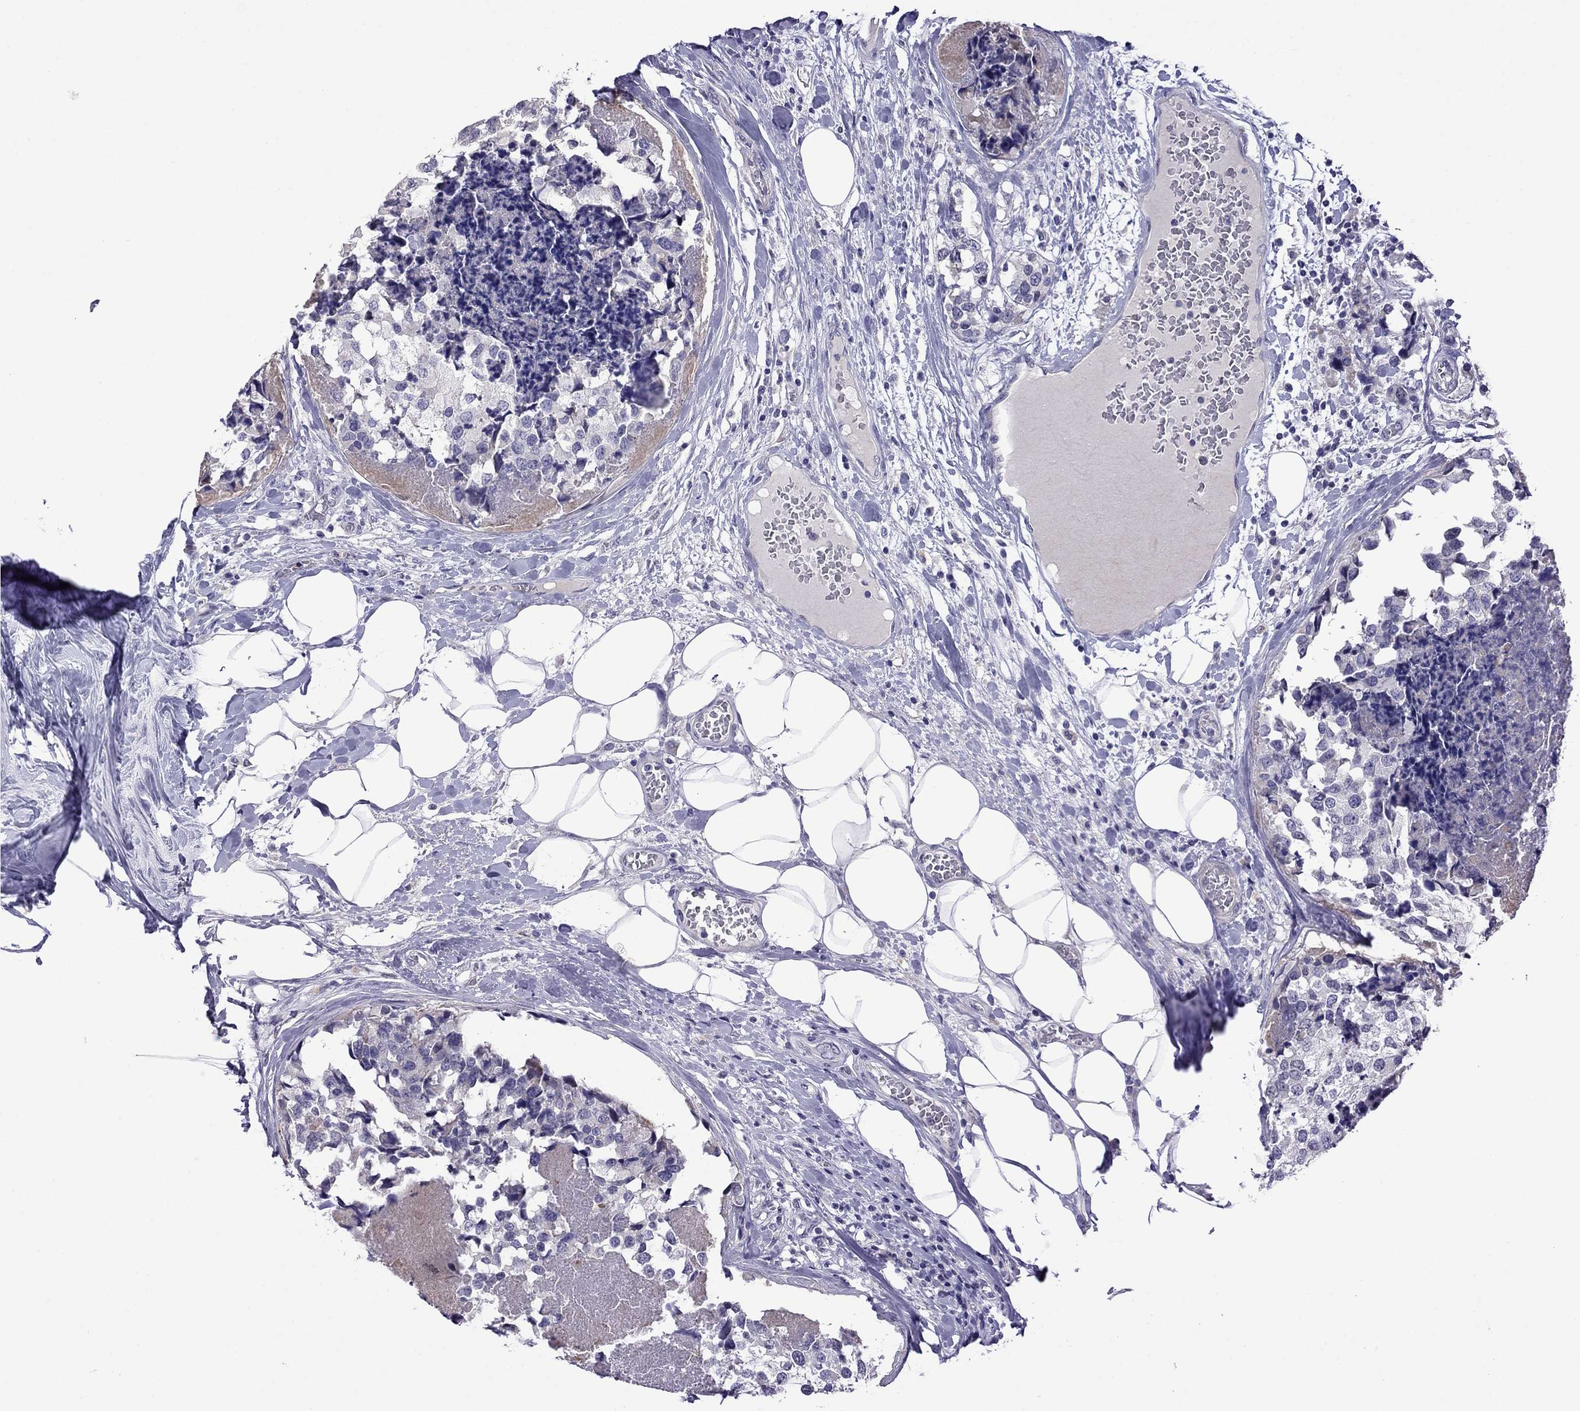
{"staining": {"intensity": "negative", "quantity": "none", "location": "none"}, "tissue": "breast cancer", "cell_type": "Tumor cells", "image_type": "cancer", "snomed": [{"axis": "morphology", "description": "Lobular carcinoma"}, {"axis": "topography", "description": "Breast"}], "caption": "Tumor cells are negative for protein expression in human breast cancer.", "gene": "STAR", "patient": {"sex": "female", "age": 59}}